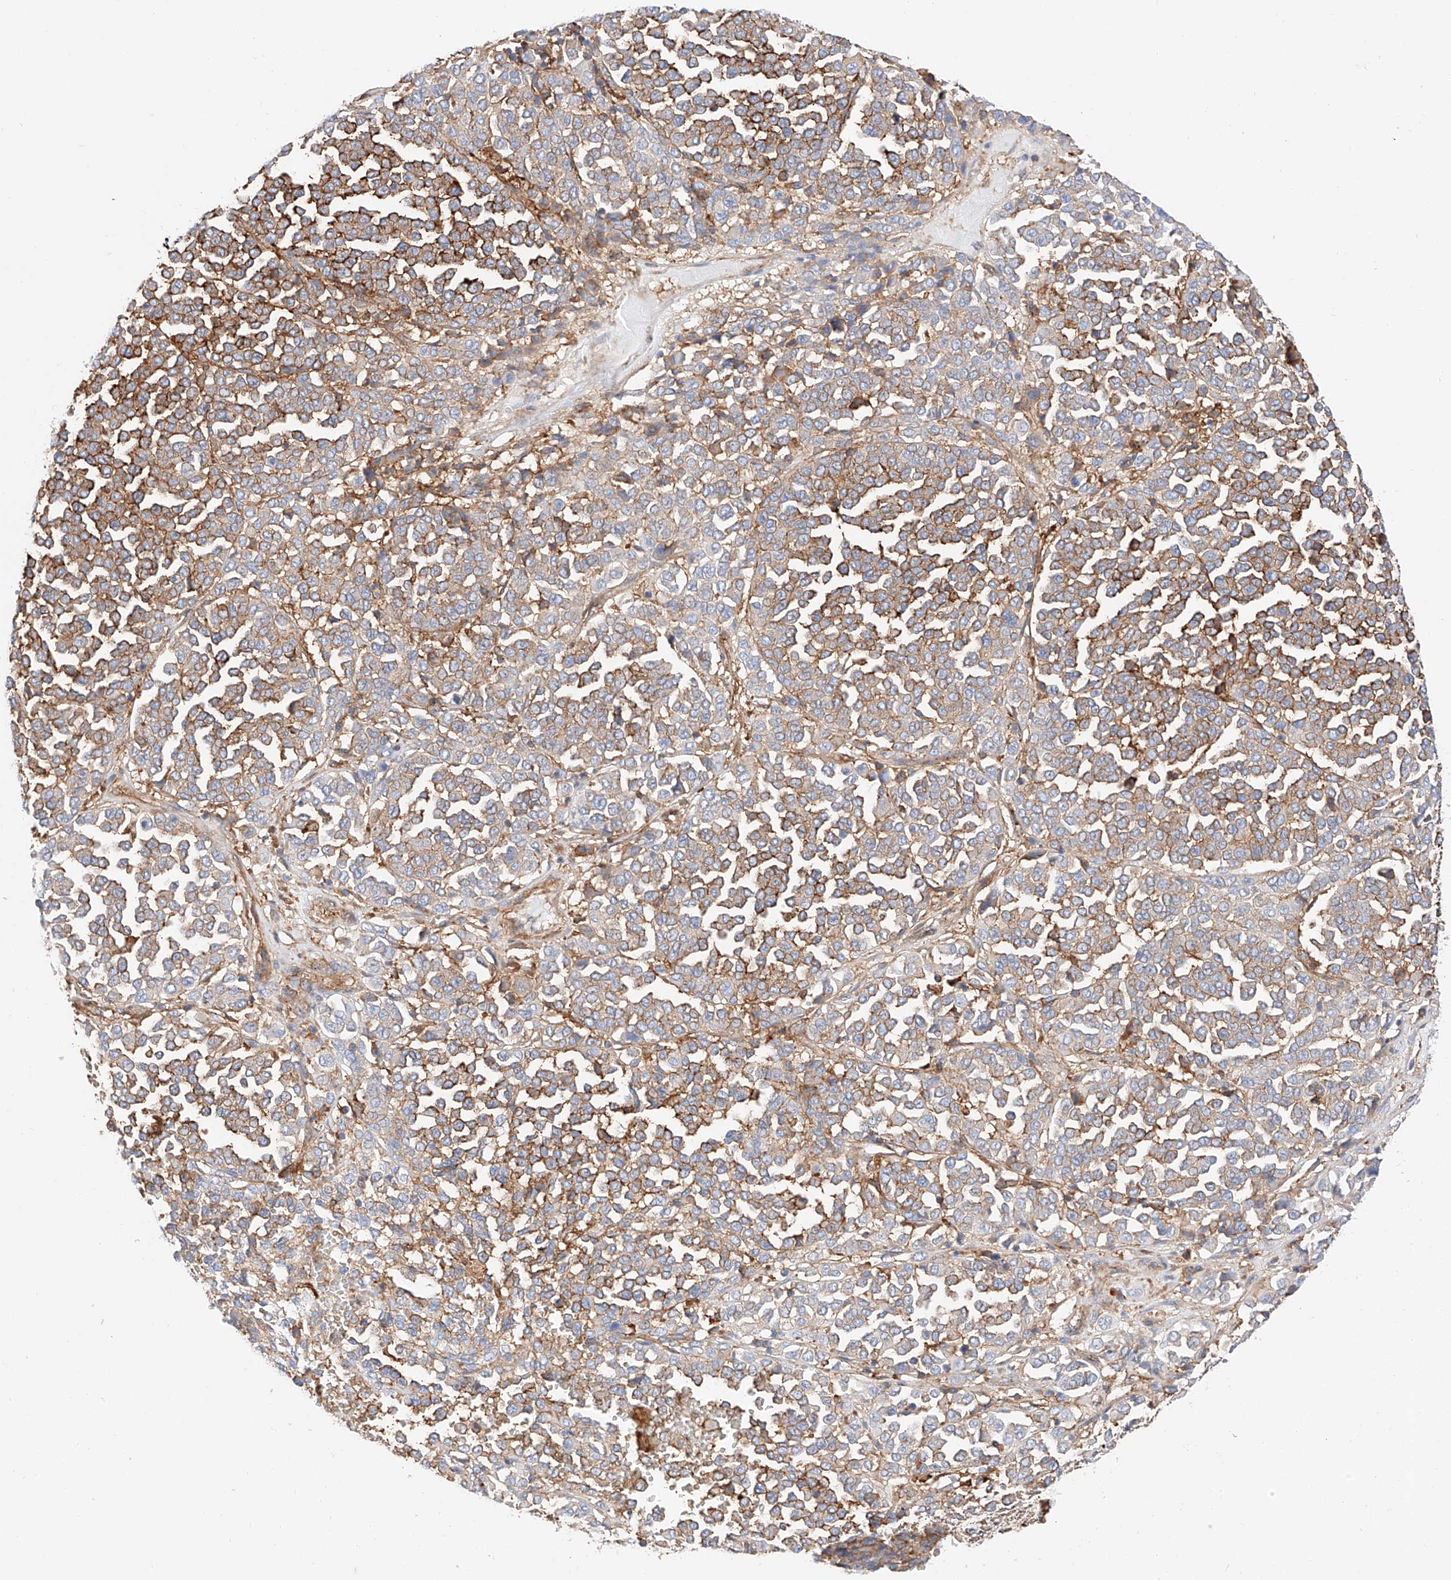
{"staining": {"intensity": "strong", "quantity": ">75%", "location": "cytoplasmic/membranous"}, "tissue": "melanoma", "cell_type": "Tumor cells", "image_type": "cancer", "snomed": [{"axis": "morphology", "description": "Malignant melanoma, Metastatic site"}, {"axis": "topography", "description": "Pancreas"}], "caption": "Tumor cells reveal strong cytoplasmic/membranous staining in approximately >75% of cells in melanoma.", "gene": "HAUS4", "patient": {"sex": "female", "age": 30}}